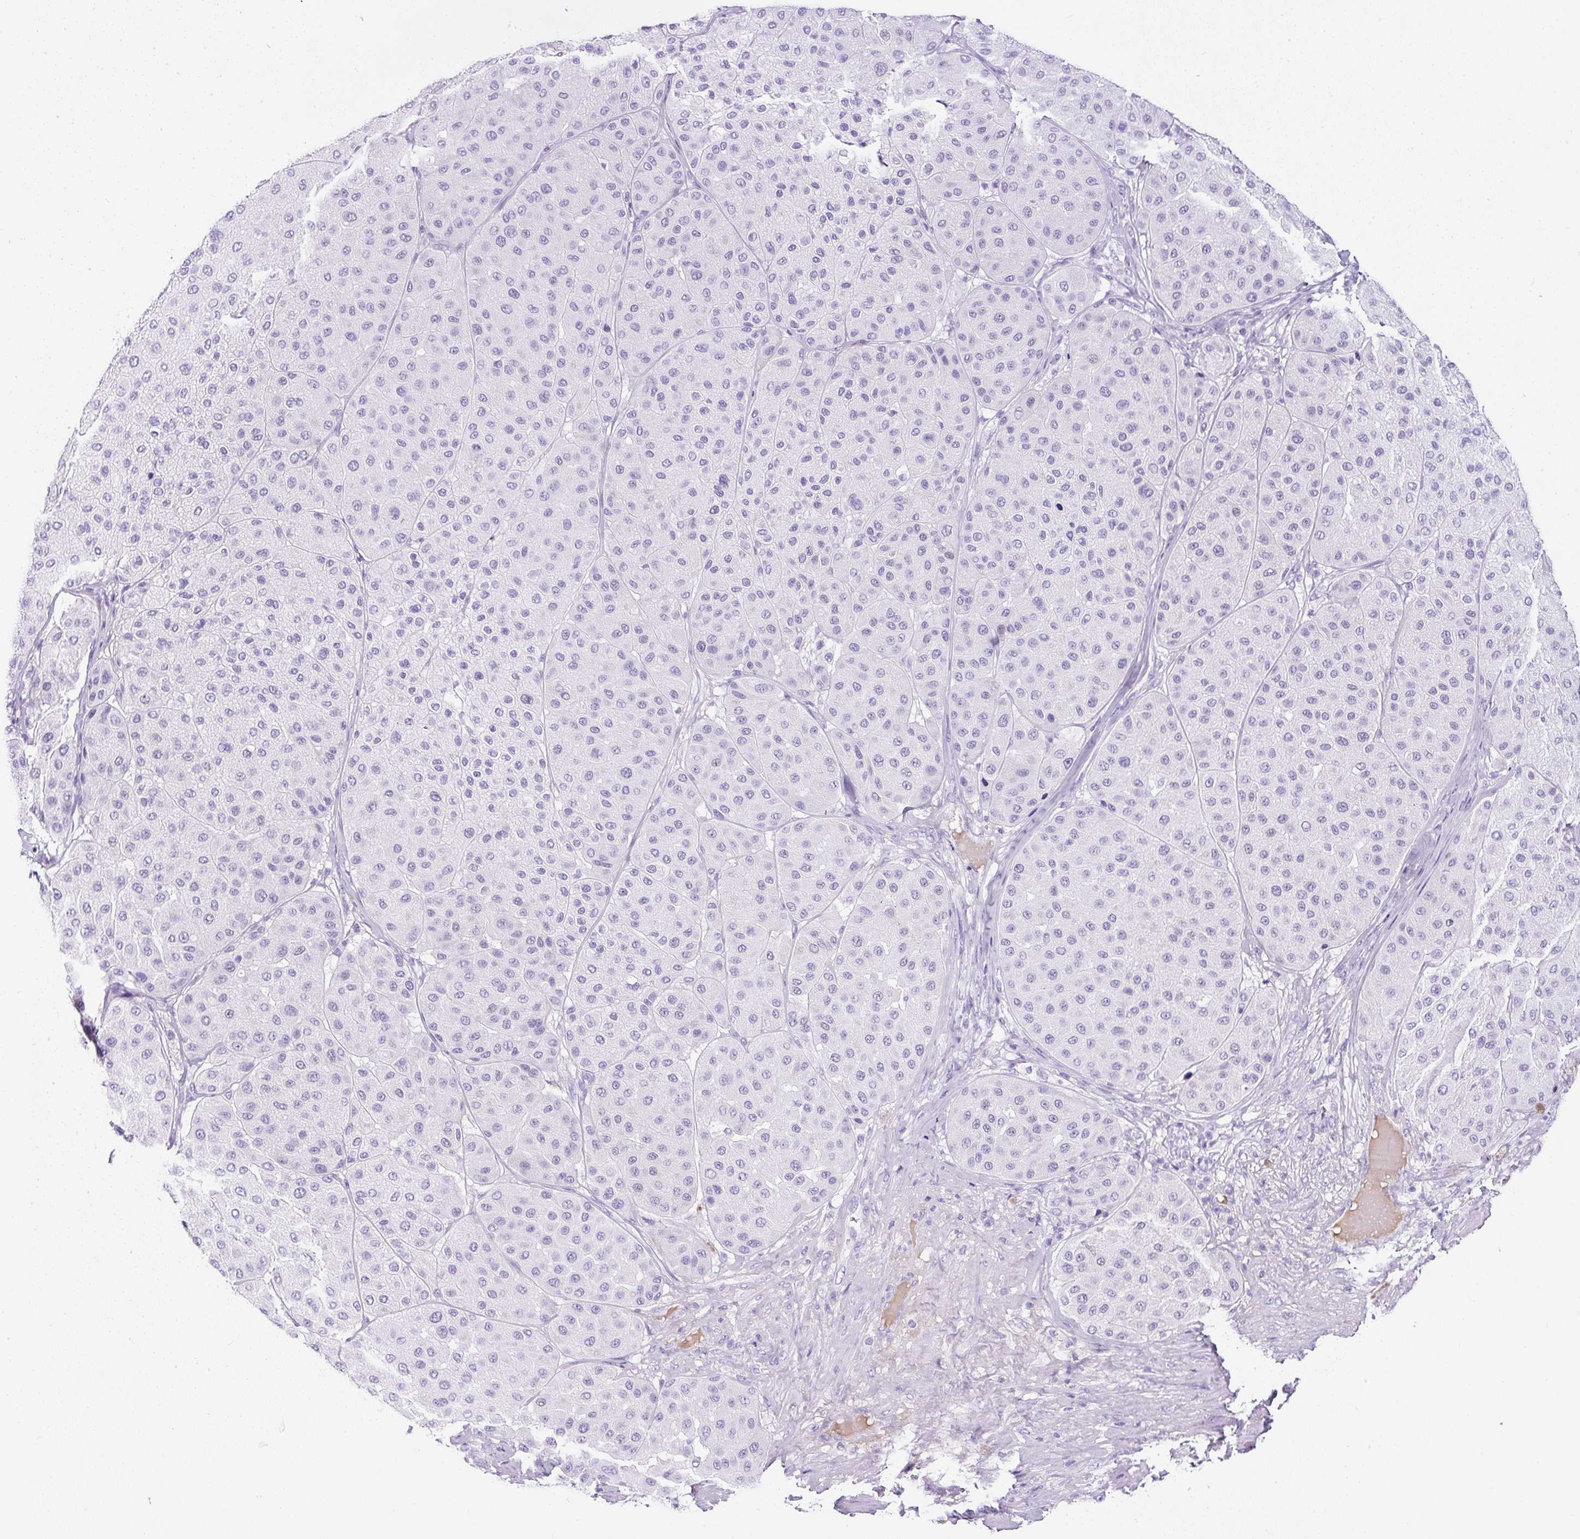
{"staining": {"intensity": "negative", "quantity": "none", "location": "none"}, "tissue": "melanoma", "cell_type": "Tumor cells", "image_type": "cancer", "snomed": [{"axis": "morphology", "description": "Malignant melanoma, Metastatic site"}, {"axis": "topography", "description": "Smooth muscle"}], "caption": "High magnification brightfield microscopy of malignant melanoma (metastatic site) stained with DAB (brown) and counterstained with hematoxylin (blue): tumor cells show no significant staining.", "gene": "TMEM200B", "patient": {"sex": "male", "age": 41}}